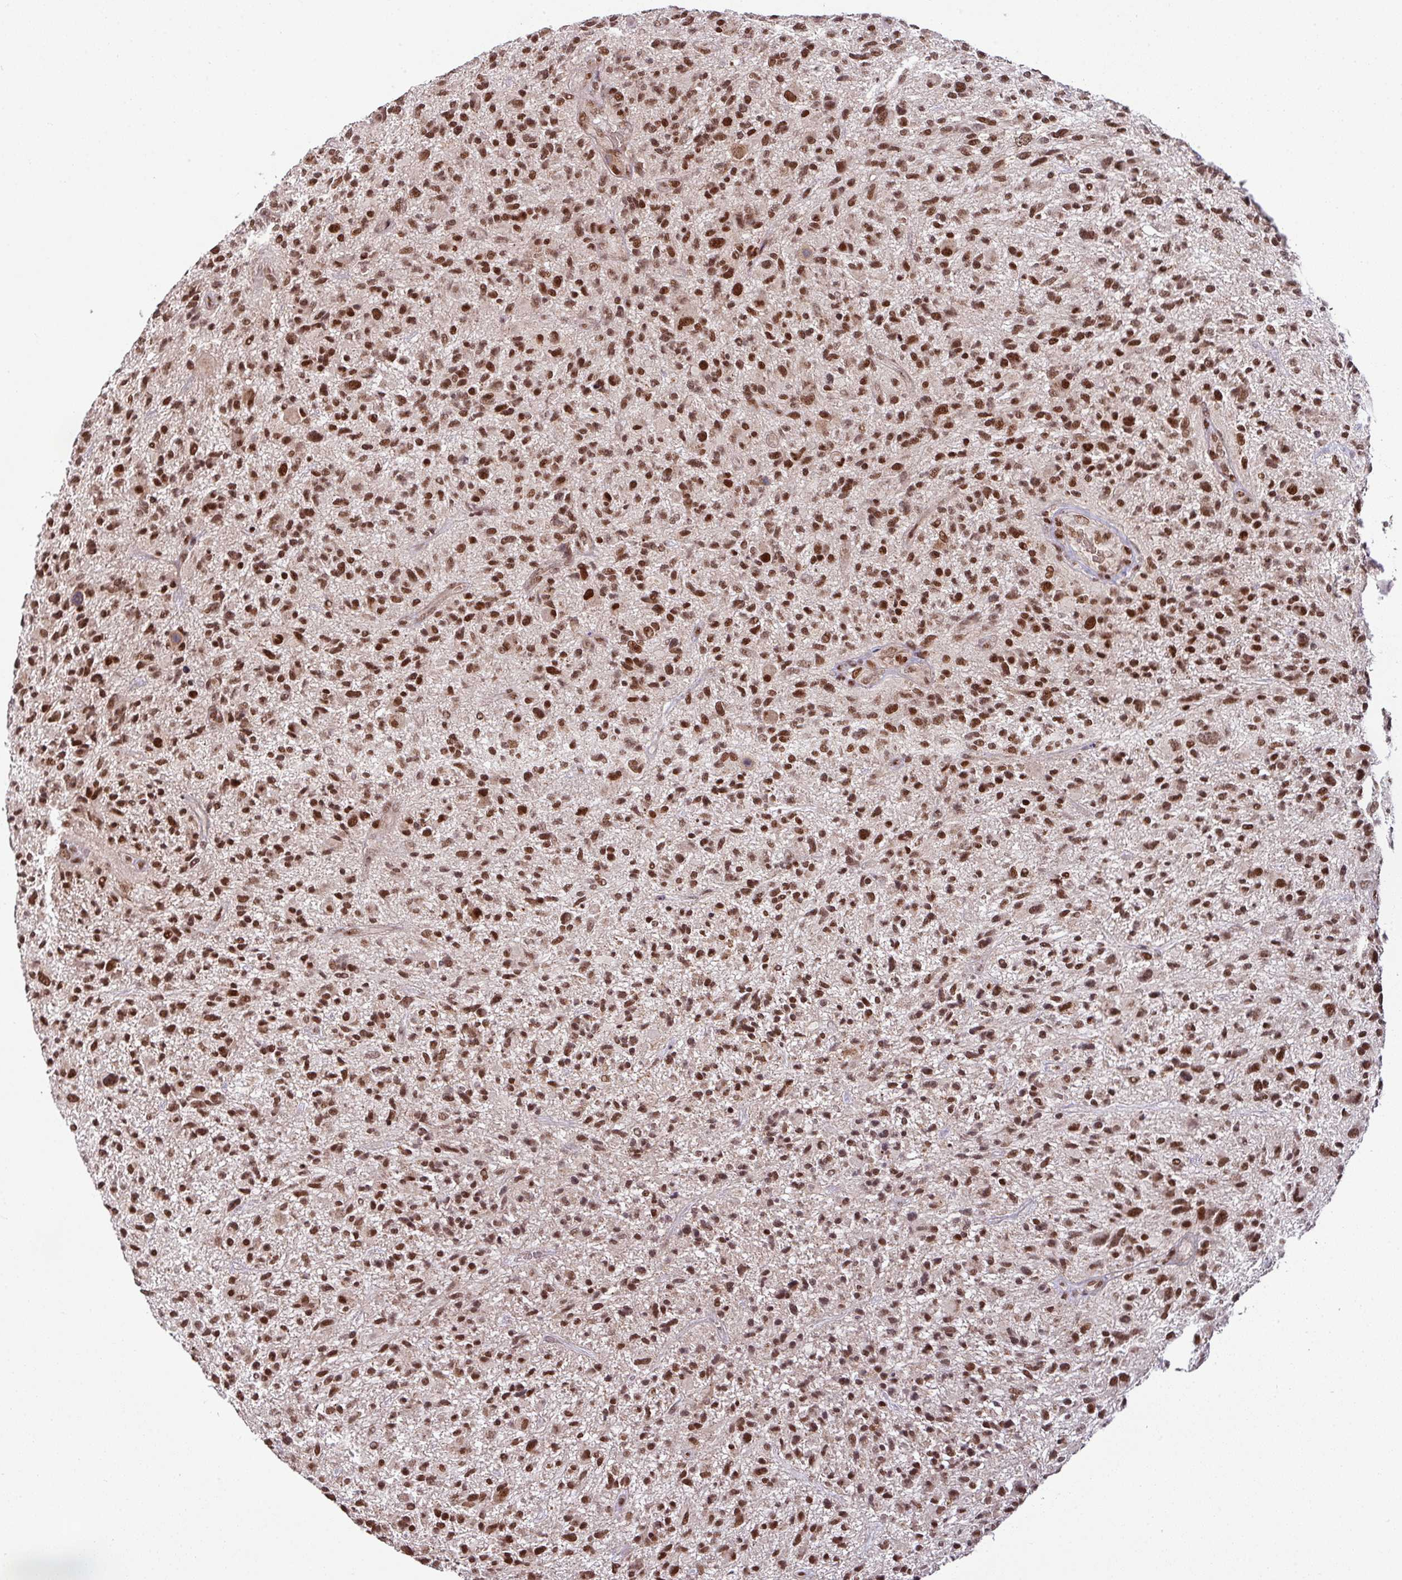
{"staining": {"intensity": "strong", "quantity": ">75%", "location": "nuclear"}, "tissue": "glioma", "cell_type": "Tumor cells", "image_type": "cancer", "snomed": [{"axis": "morphology", "description": "Glioma, malignant, High grade"}, {"axis": "topography", "description": "Brain"}], "caption": "High-power microscopy captured an IHC histopathology image of high-grade glioma (malignant), revealing strong nuclear staining in about >75% of tumor cells.", "gene": "PHF23", "patient": {"sex": "male", "age": 47}}